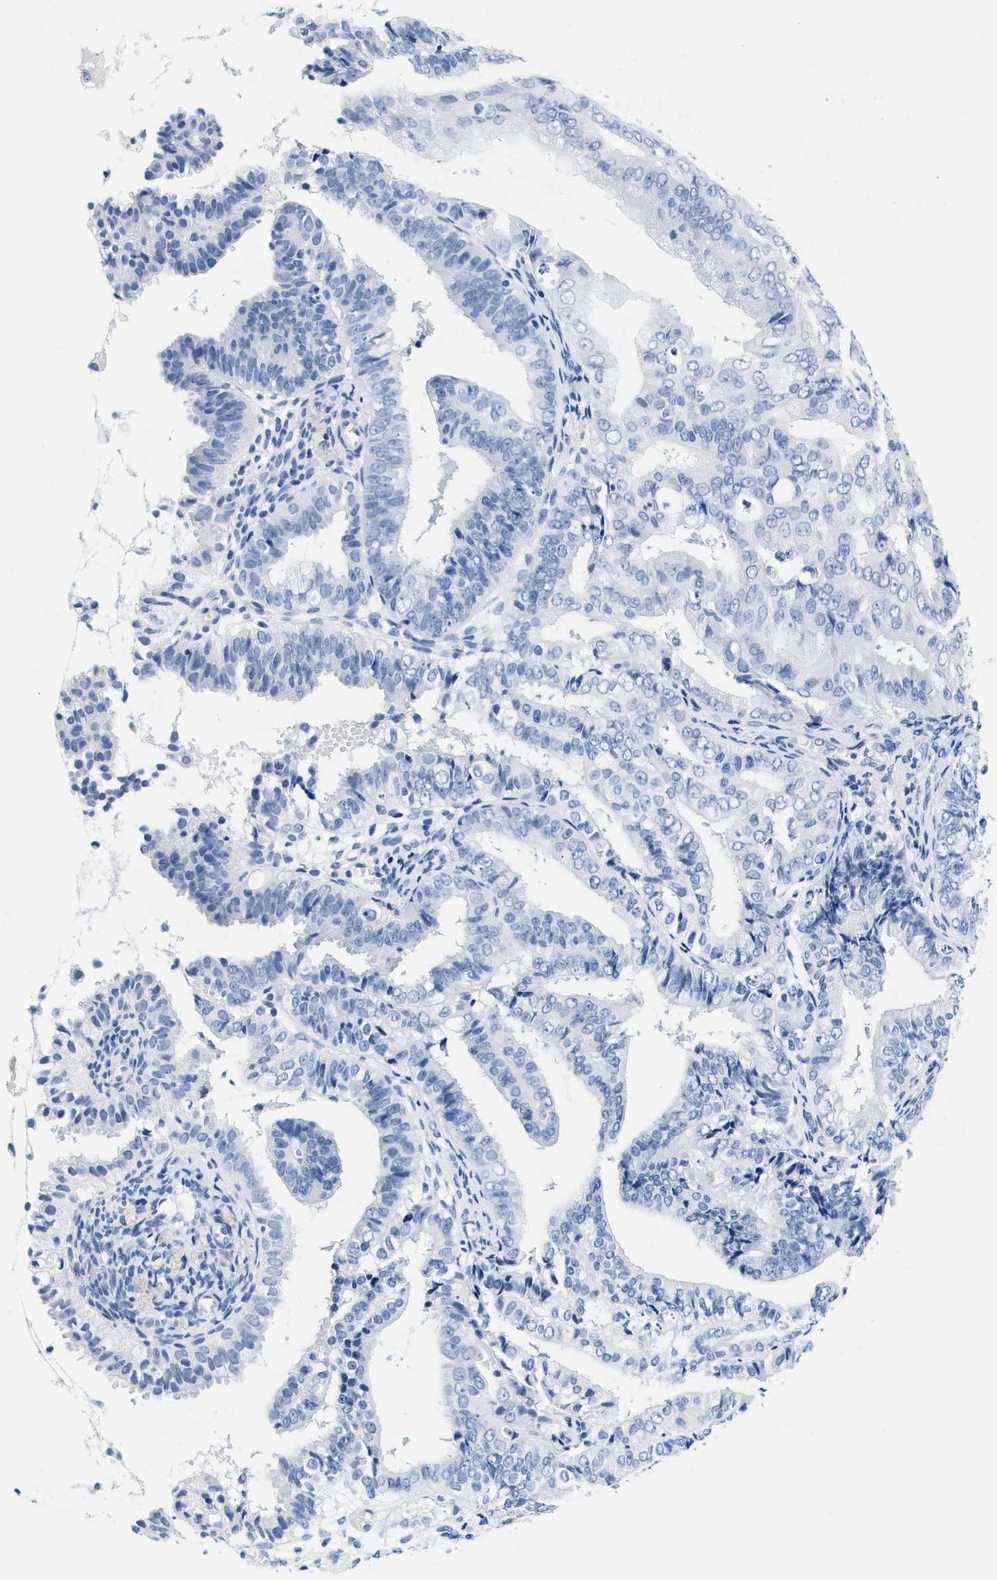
{"staining": {"intensity": "negative", "quantity": "none", "location": "none"}, "tissue": "endometrial cancer", "cell_type": "Tumor cells", "image_type": "cancer", "snomed": [{"axis": "morphology", "description": "Adenocarcinoma, NOS"}, {"axis": "topography", "description": "Endometrium"}], "caption": "Immunohistochemistry (IHC) photomicrograph of adenocarcinoma (endometrial) stained for a protein (brown), which exhibits no staining in tumor cells. (DAB (3,3'-diaminobenzidine) IHC visualized using brightfield microscopy, high magnification).", "gene": "GSN", "patient": {"sex": "female", "age": 63}}